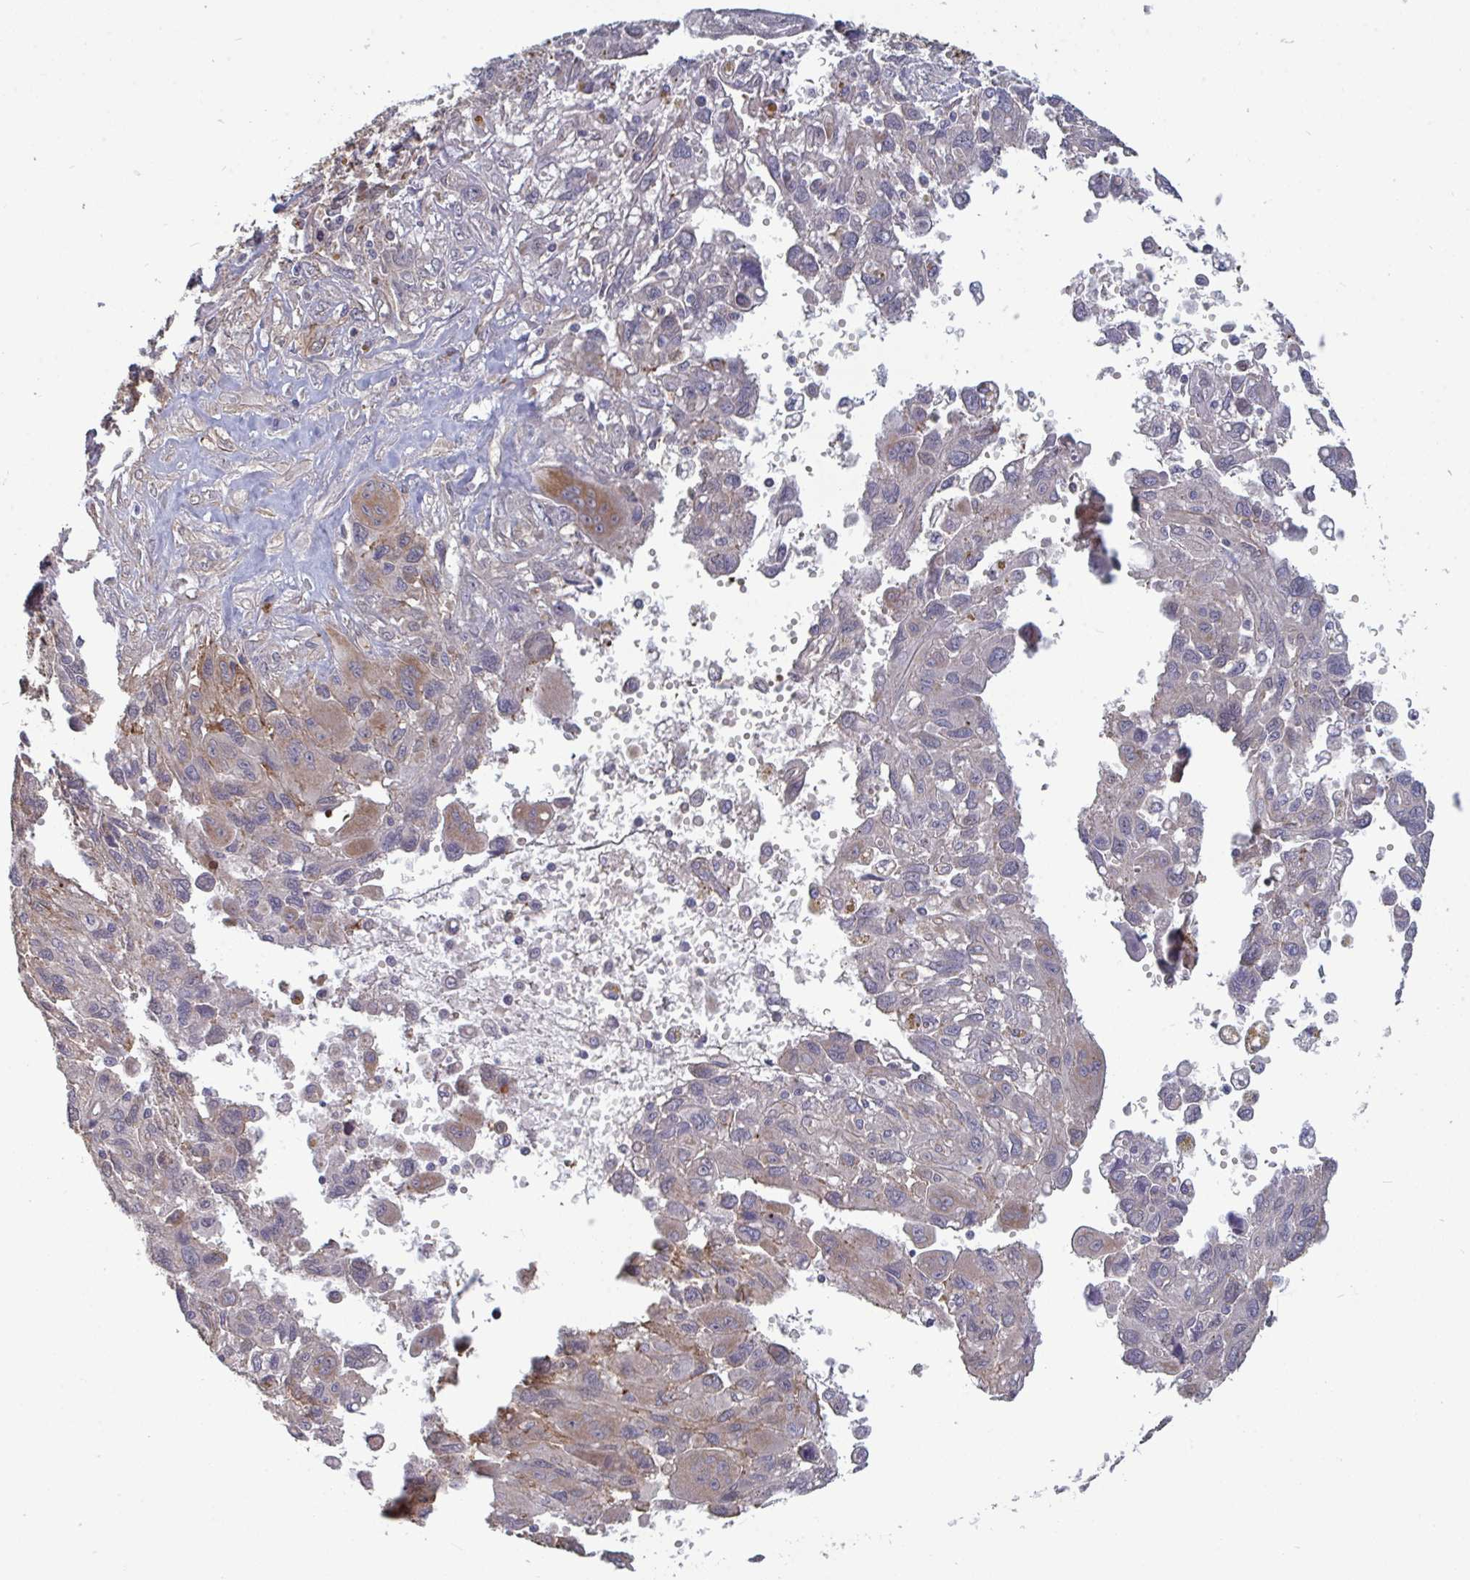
{"staining": {"intensity": "weak", "quantity": "<25%", "location": "cytoplasmic/membranous"}, "tissue": "pancreatic cancer", "cell_type": "Tumor cells", "image_type": "cancer", "snomed": [{"axis": "morphology", "description": "Adenocarcinoma, NOS"}, {"axis": "topography", "description": "Pancreas"}], "caption": "Protein analysis of adenocarcinoma (pancreatic) reveals no significant expression in tumor cells.", "gene": "ISCU", "patient": {"sex": "female", "age": 47}}